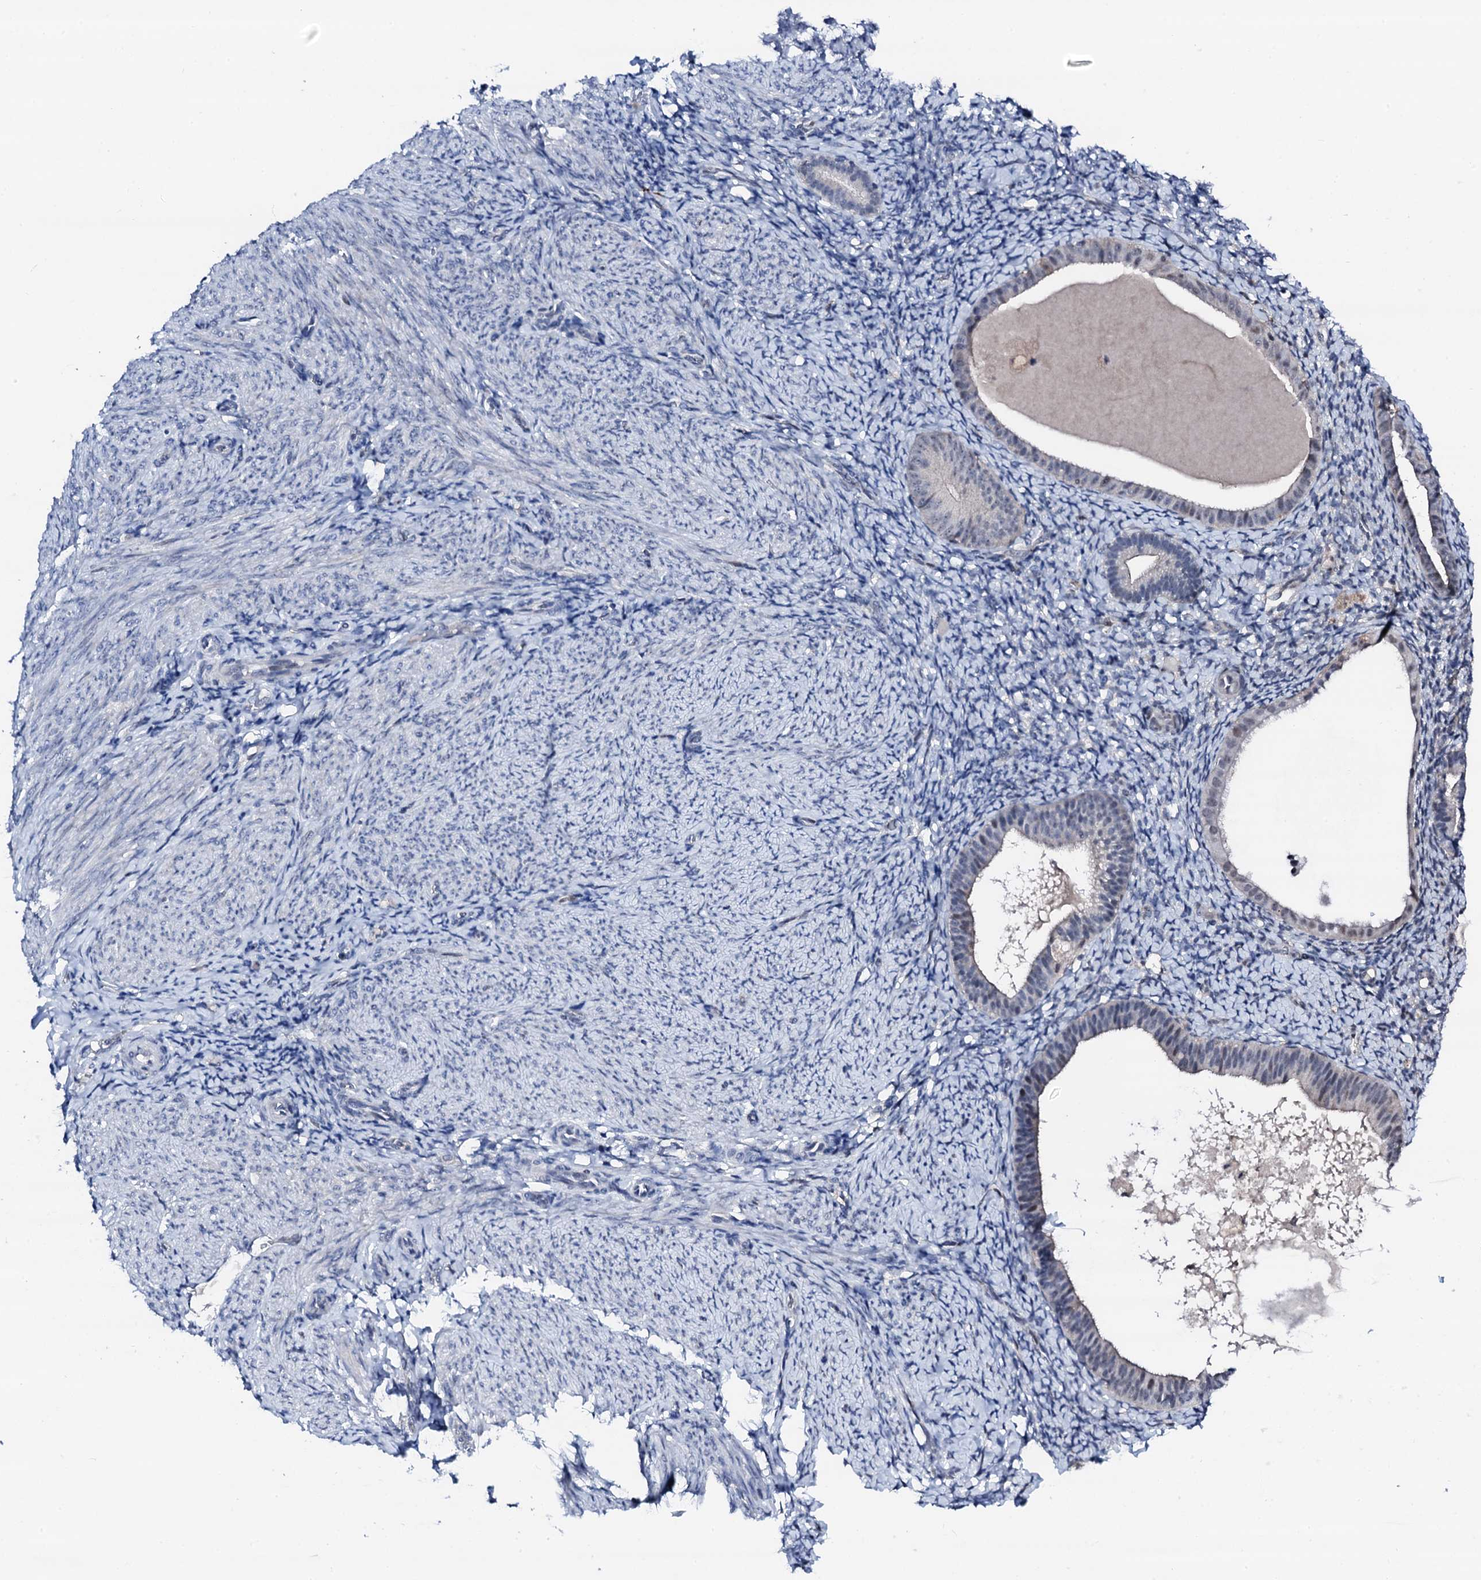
{"staining": {"intensity": "negative", "quantity": "none", "location": "none"}, "tissue": "endometrium", "cell_type": "Cells in endometrial stroma", "image_type": "normal", "snomed": [{"axis": "morphology", "description": "Normal tissue, NOS"}, {"axis": "topography", "description": "Endometrium"}], "caption": "Immunohistochemistry micrograph of unremarkable endometrium: human endometrium stained with DAB (3,3'-diaminobenzidine) demonstrates no significant protein expression in cells in endometrial stroma. (Stains: DAB (3,3'-diaminobenzidine) IHC with hematoxylin counter stain, Microscopy: brightfield microscopy at high magnification).", "gene": "TRAFD1", "patient": {"sex": "female", "age": 65}}